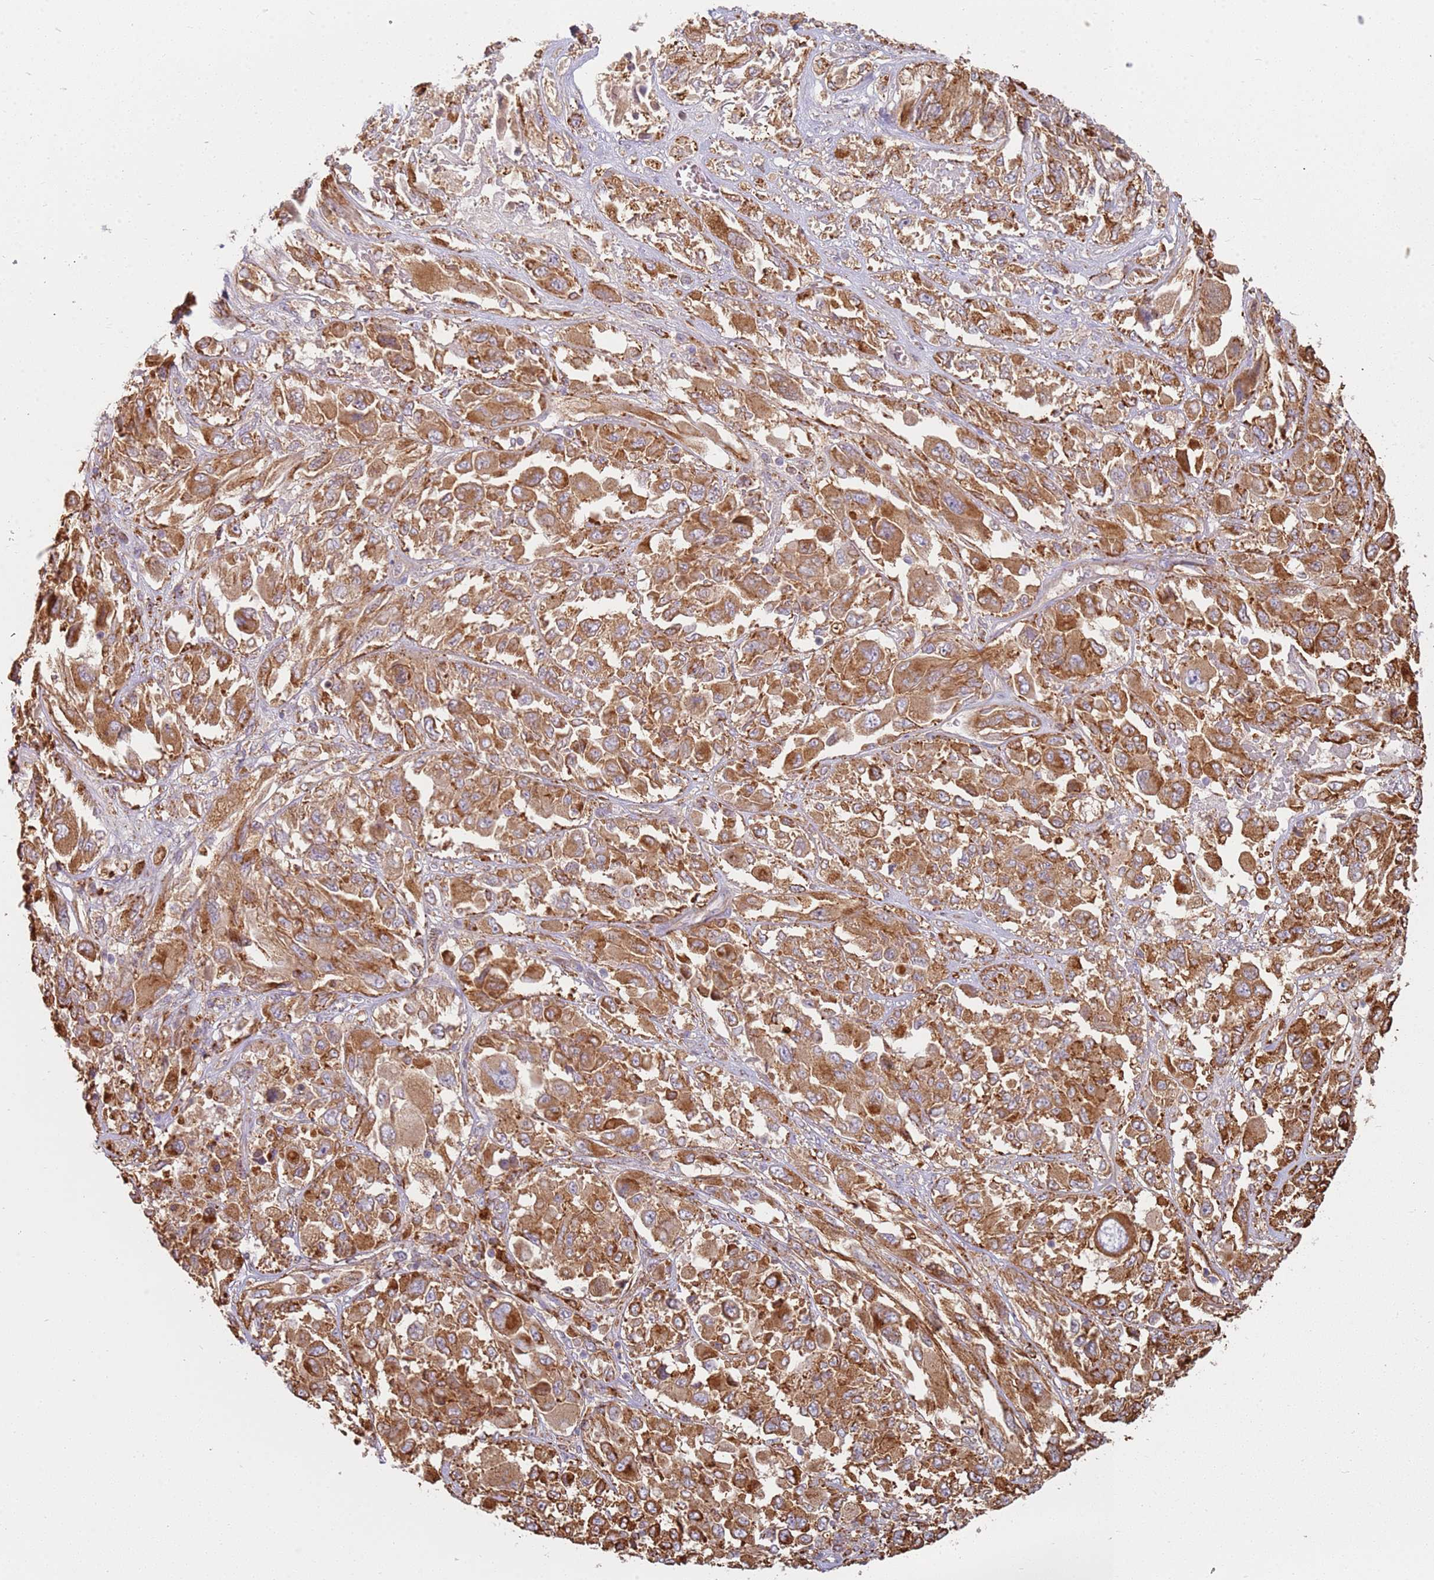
{"staining": {"intensity": "moderate", "quantity": ">75%", "location": "cytoplasmic/membranous"}, "tissue": "melanoma", "cell_type": "Tumor cells", "image_type": "cancer", "snomed": [{"axis": "morphology", "description": "Malignant melanoma, NOS"}, {"axis": "topography", "description": "Skin"}], "caption": "Protein staining displays moderate cytoplasmic/membranous positivity in about >75% of tumor cells in malignant melanoma. (Brightfield microscopy of DAB IHC at high magnification).", "gene": "TMEM229B", "patient": {"sex": "female", "age": 91}}